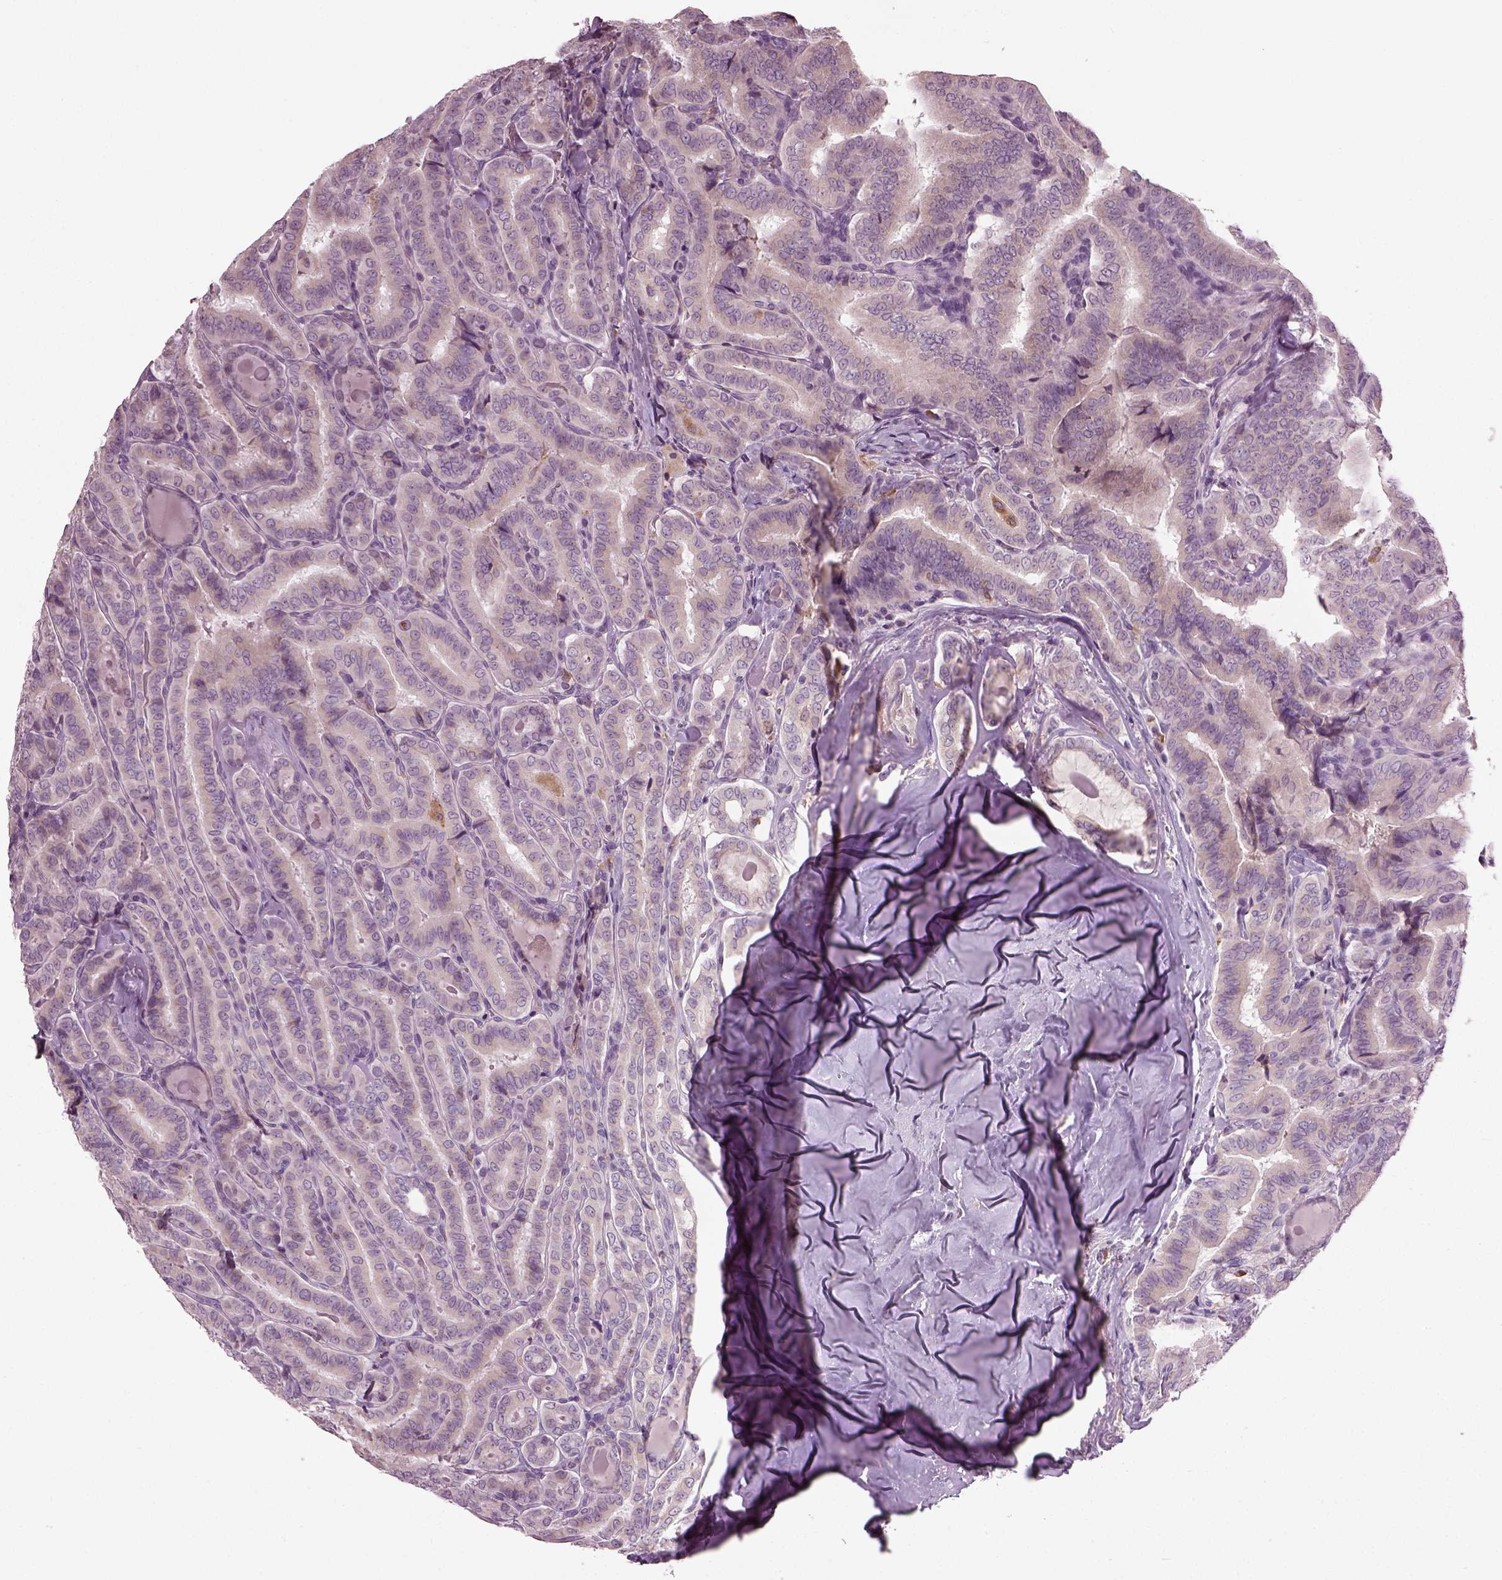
{"staining": {"intensity": "weak", "quantity": ">75%", "location": "cytoplasmic/membranous"}, "tissue": "thyroid cancer", "cell_type": "Tumor cells", "image_type": "cancer", "snomed": [{"axis": "morphology", "description": "Papillary adenocarcinoma, NOS"}, {"axis": "morphology", "description": "Papillary adenoma metastatic"}, {"axis": "topography", "description": "Thyroid gland"}], "caption": "Thyroid papillary adenoma metastatic stained with a brown dye demonstrates weak cytoplasmic/membranous positive staining in approximately >75% of tumor cells.", "gene": "TMEM231", "patient": {"sex": "female", "age": 50}}